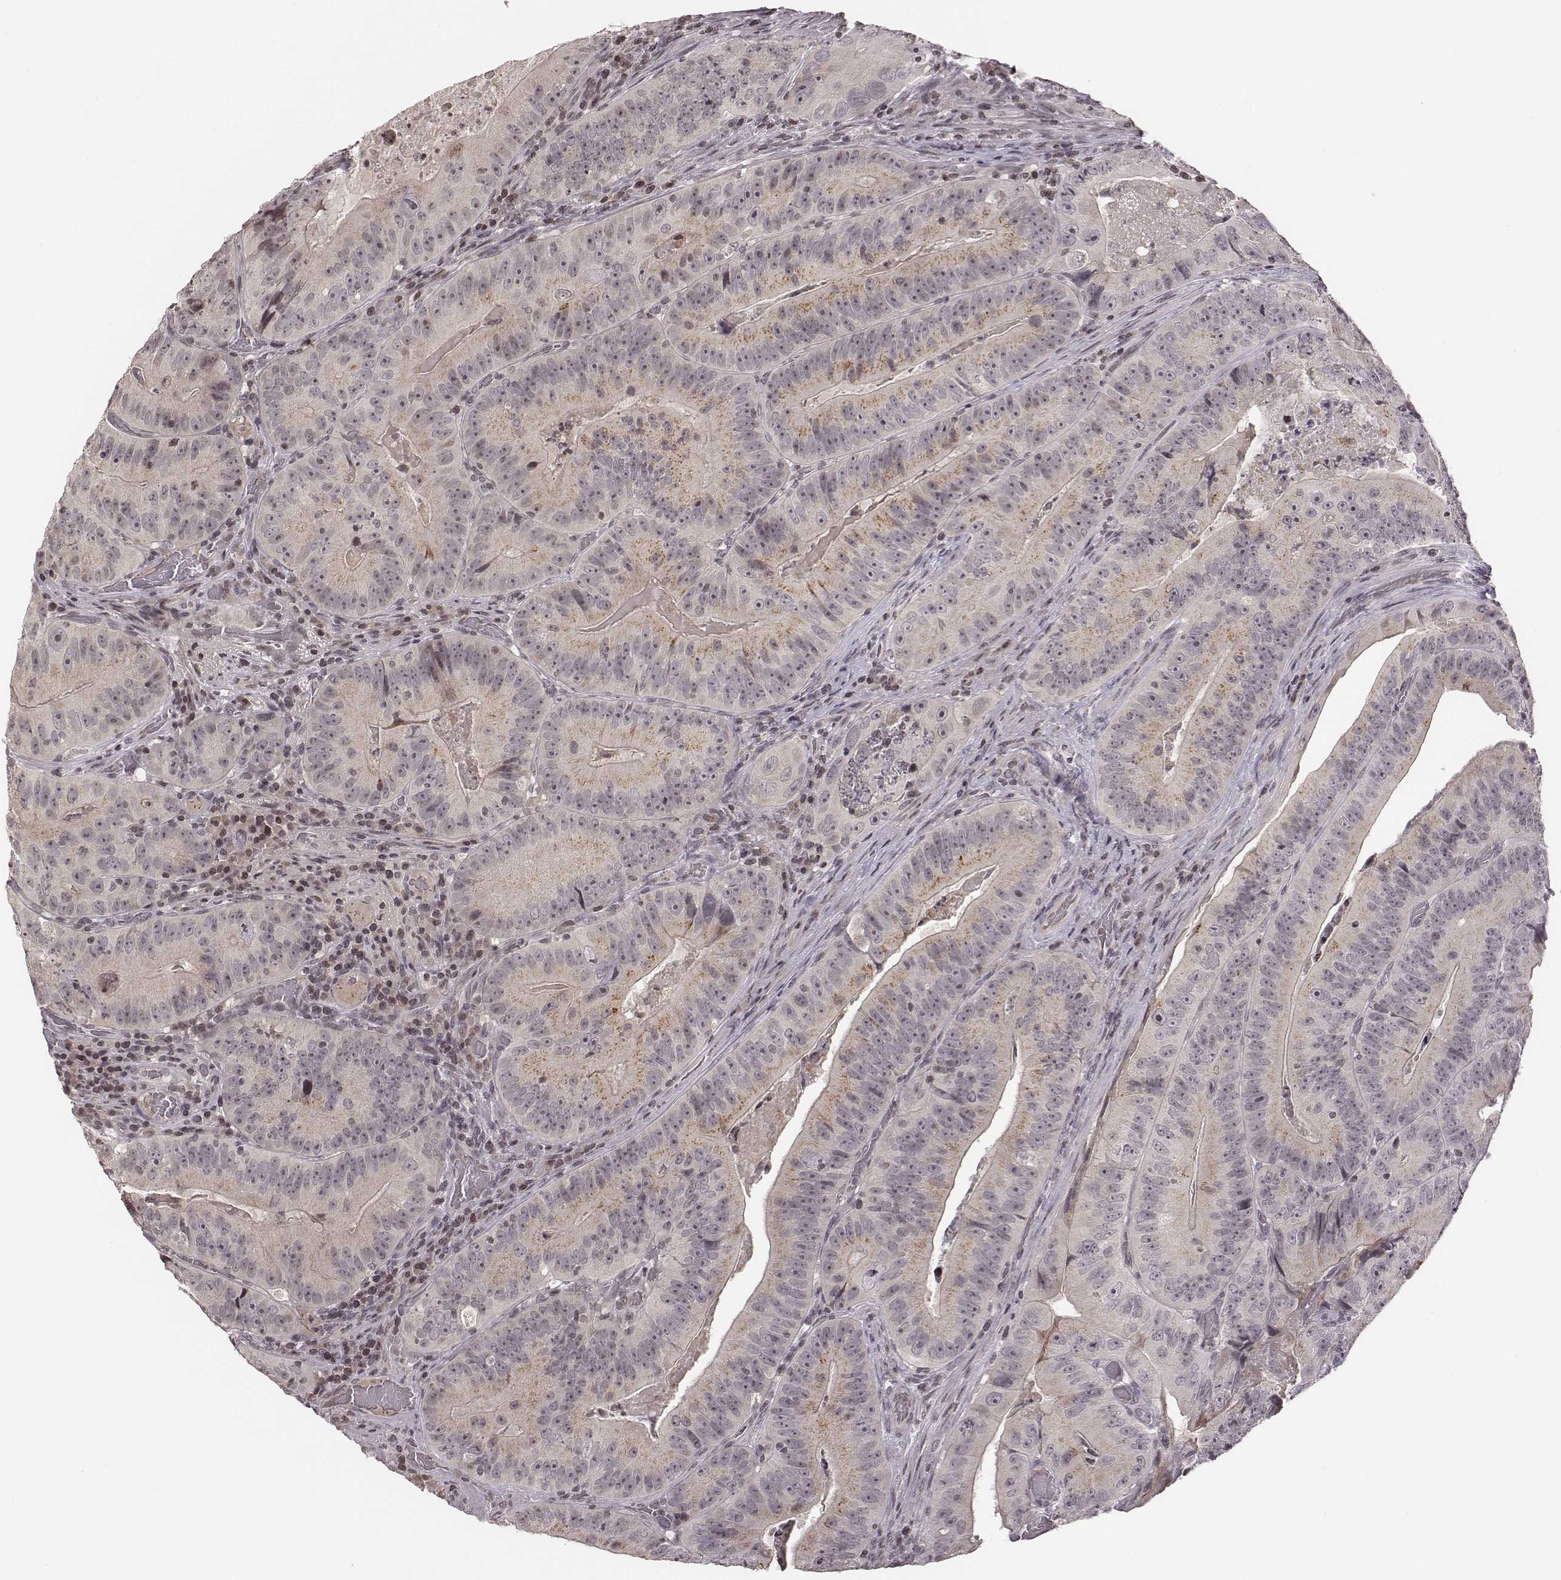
{"staining": {"intensity": "moderate", "quantity": "<25%", "location": "cytoplasmic/membranous"}, "tissue": "colorectal cancer", "cell_type": "Tumor cells", "image_type": "cancer", "snomed": [{"axis": "morphology", "description": "Adenocarcinoma, NOS"}, {"axis": "topography", "description": "Colon"}], "caption": "Human colorectal cancer (adenocarcinoma) stained with a protein marker reveals moderate staining in tumor cells.", "gene": "GRM4", "patient": {"sex": "female", "age": 86}}